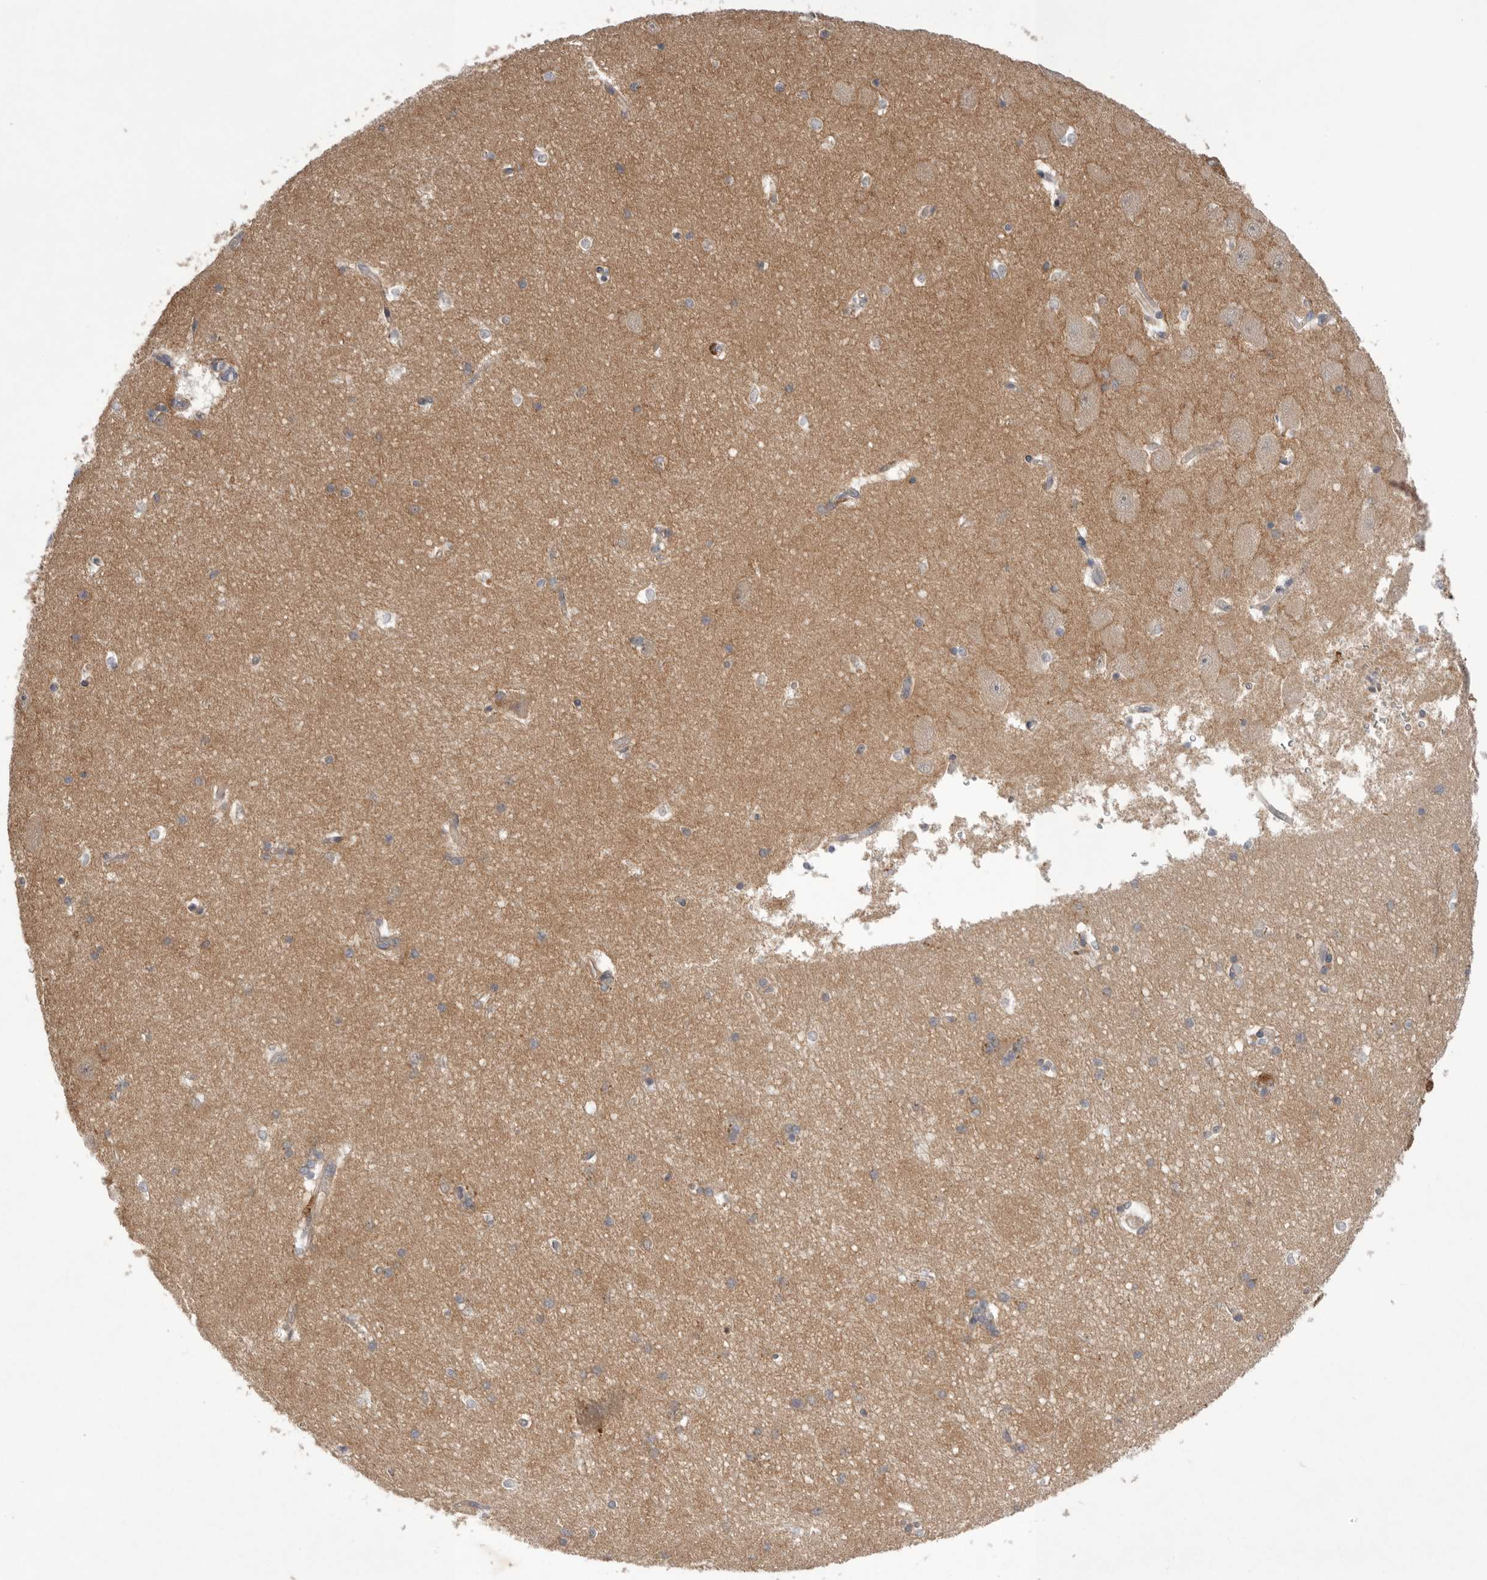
{"staining": {"intensity": "moderate", "quantity": "<25%", "location": "cytoplasmic/membranous"}, "tissue": "hippocampus", "cell_type": "Glial cells", "image_type": "normal", "snomed": [{"axis": "morphology", "description": "Normal tissue, NOS"}, {"axis": "topography", "description": "Hippocampus"}], "caption": "Immunohistochemical staining of normal hippocampus displays low levels of moderate cytoplasmic/membranous expression in about <25% of glial cells.", "gene": "NRCAM", "patient": {"sex": "male", "age": 45}}